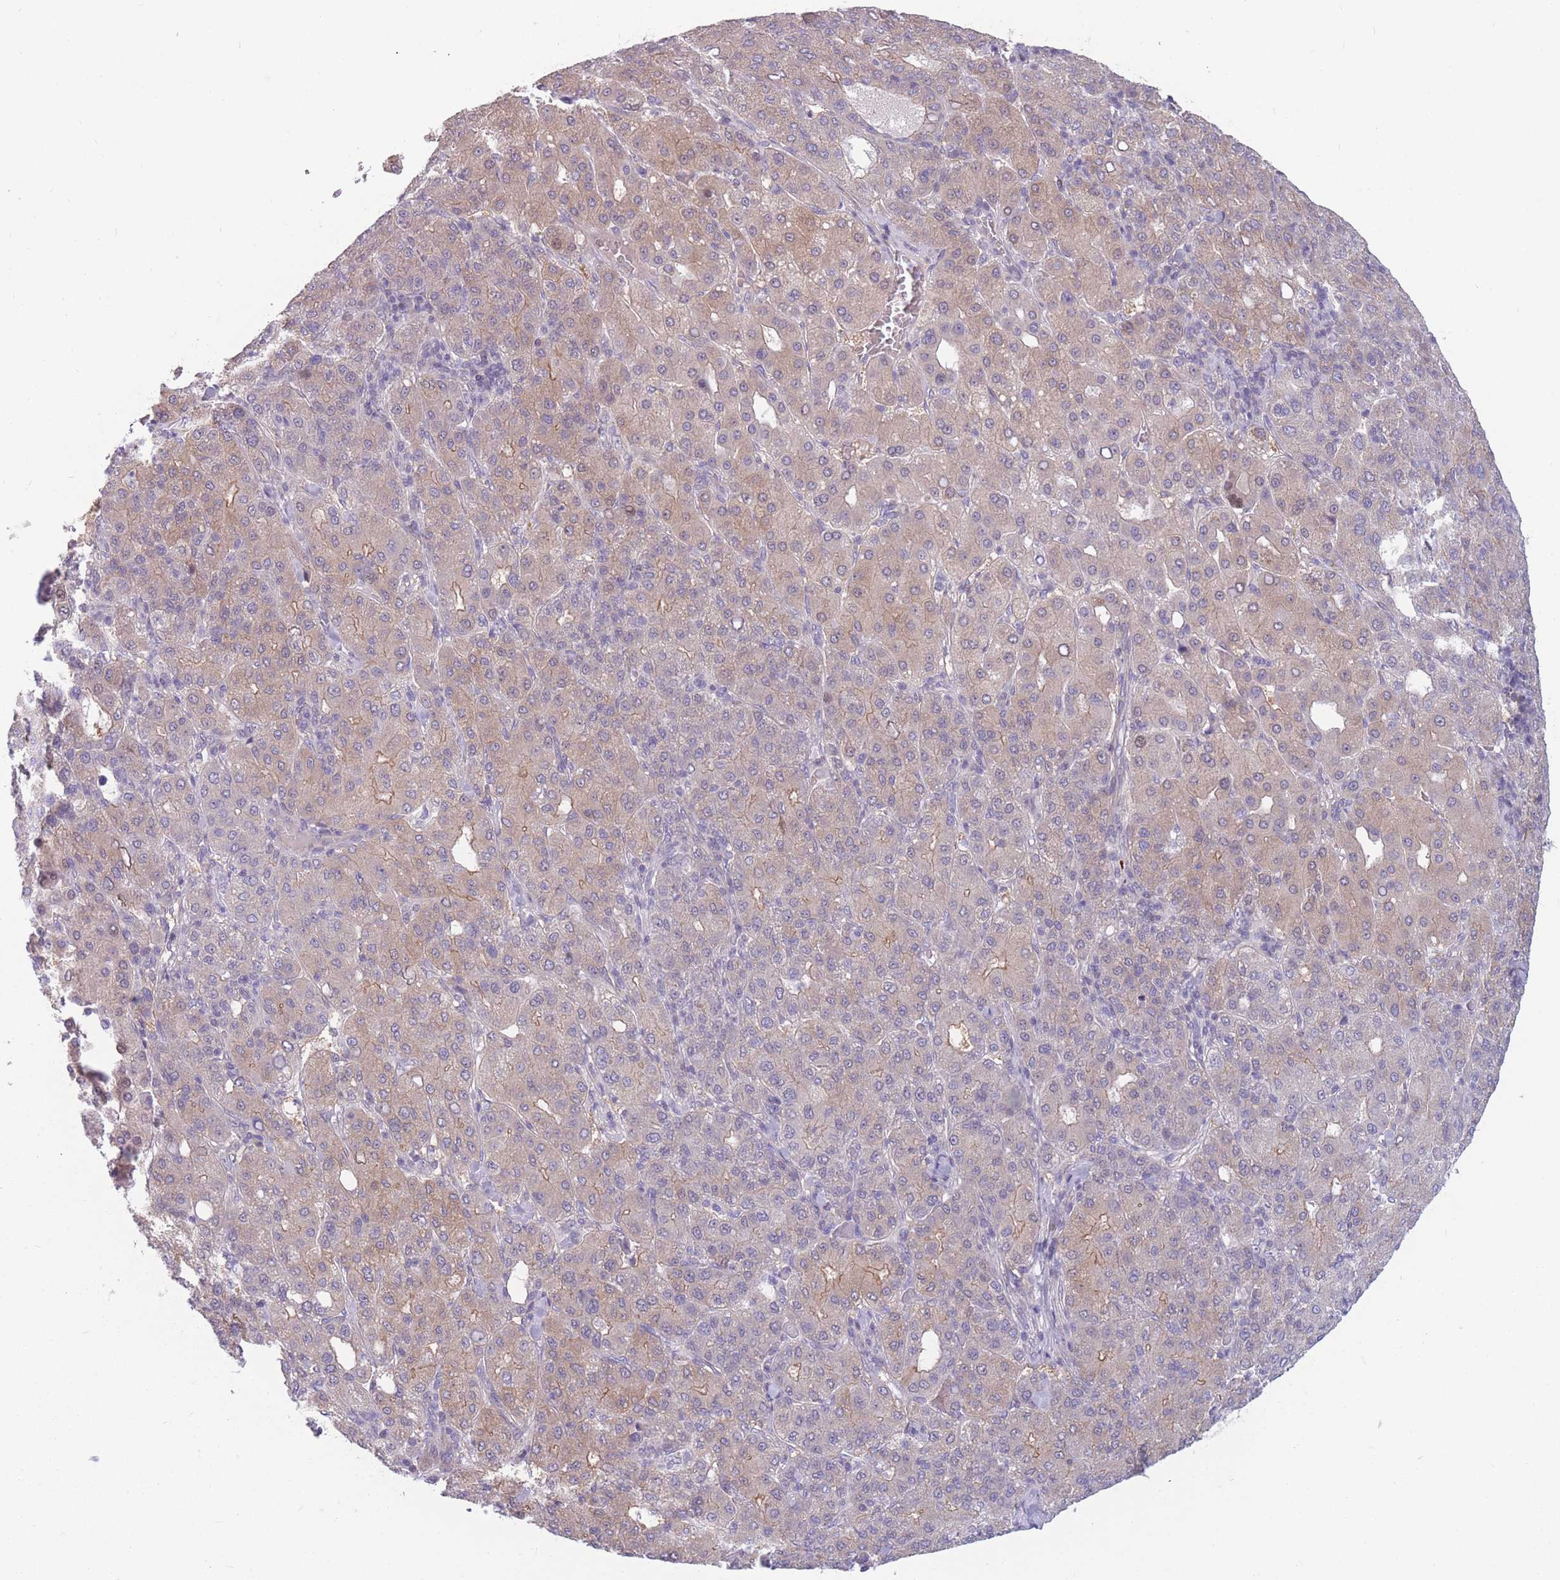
{"staining": {"intensity": "weak", "quantity": "25%-75%", "location": "cytoplasmic/membranous"}, "tissue": "liver cancer", "cell_type": "Tumor cells", "image_type": "cancer", "snomed": [{"axis": "morphology", "description": "Carcinoma, Hepatocellular, NOS"}, {"axis": "topography", "description": "Liver"}], "caption": "Immunohistochemistry staining of liver hepatocellular carcinoma, which displays low levels of weak cytoplasmic/membranous staining in approximately 25%-75% of tumor cells indicating weak cytoplasmic/membranous protein positivity. The staining was performed using DAB (3,3'-diaminobenzidine) (brown) for protein detection and nuclei were counterstained in hematoxylin (blue).", "gene": "PDE4A", "patient": {"sex": "male", "age": 65}}